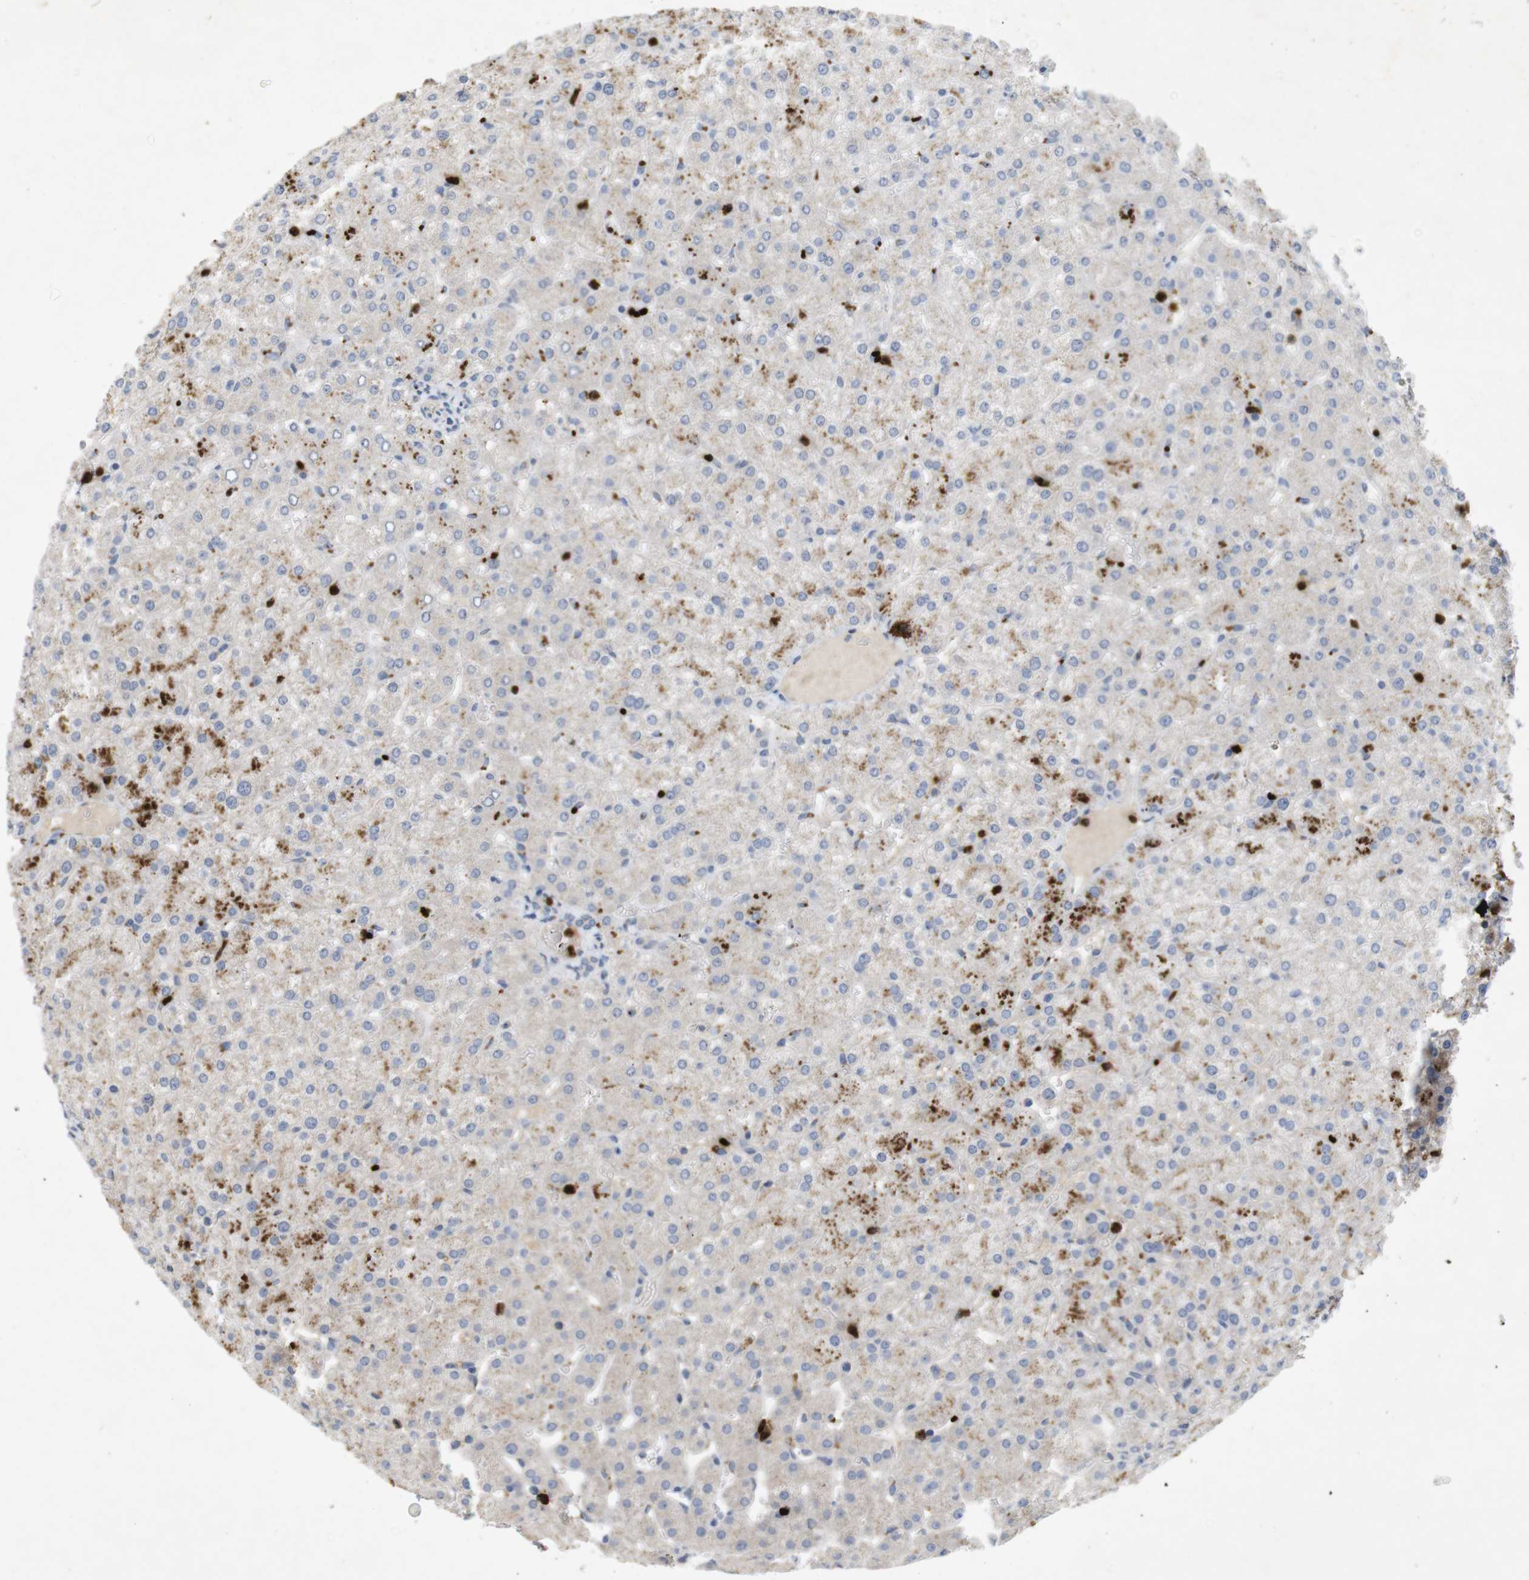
{"staining": {"intensity": "negative", "quantity": "none", "location": "none"}, "tissue": "liver", "cell_type": "Cholangiocytes", "image_type": "normal", "snomed": [{"axis": "morphology", "description": "Normal tissue, NOS"}, {"axis": "topography", "description": "Liver"}], "caption": "Immunohistochemical staining of benign liver reveals no significant positivity in cholangiocytes. Brightfield microscopy of immunohistochemistry stained with DAB (brown) and hematoxylin (blue), captured at high magnification.", "gene": "TSPAN14", "patient": {"sex": "female", "age": 32}}